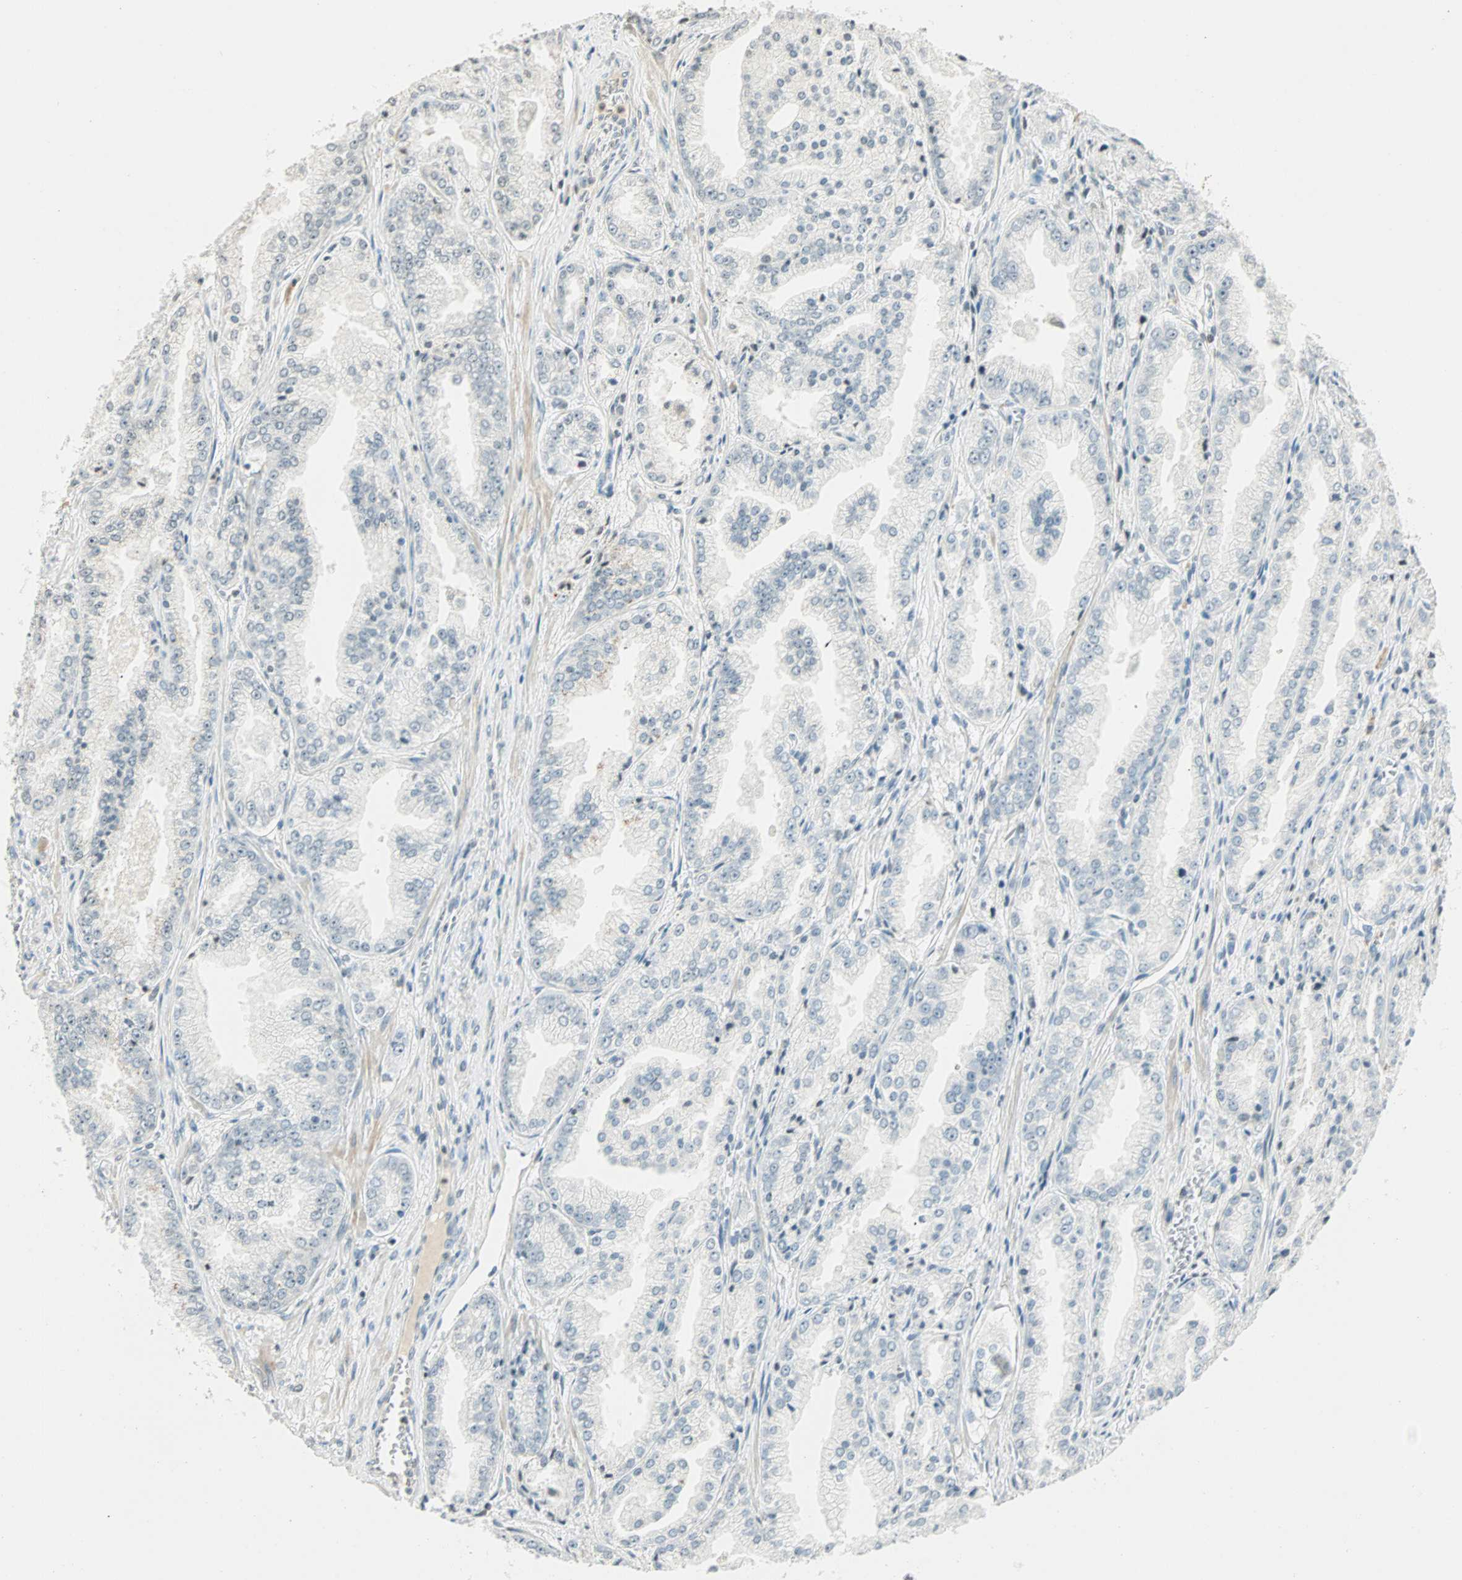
{"staining": {"intensity": "weak", "quantity": "<25%", "location": "nuclear"}, "tissue": "prostate cancer", "cell_type": "Tumor cells", "image_type": "cancer", "snomed": [{"axis": "morphology", "description": "Adenocarcinoma, High grade"}, {"axis": "topography", "description": "Prostate"}], "caption": "A high-resolution micrograph shows IHC staining of prostate cancer (high-grade adenocarcinoma), which demonstrates no significant positivity in tumor cells.", "gene": "SMAD3", "patient": {"sex": "male", "age": 61}}